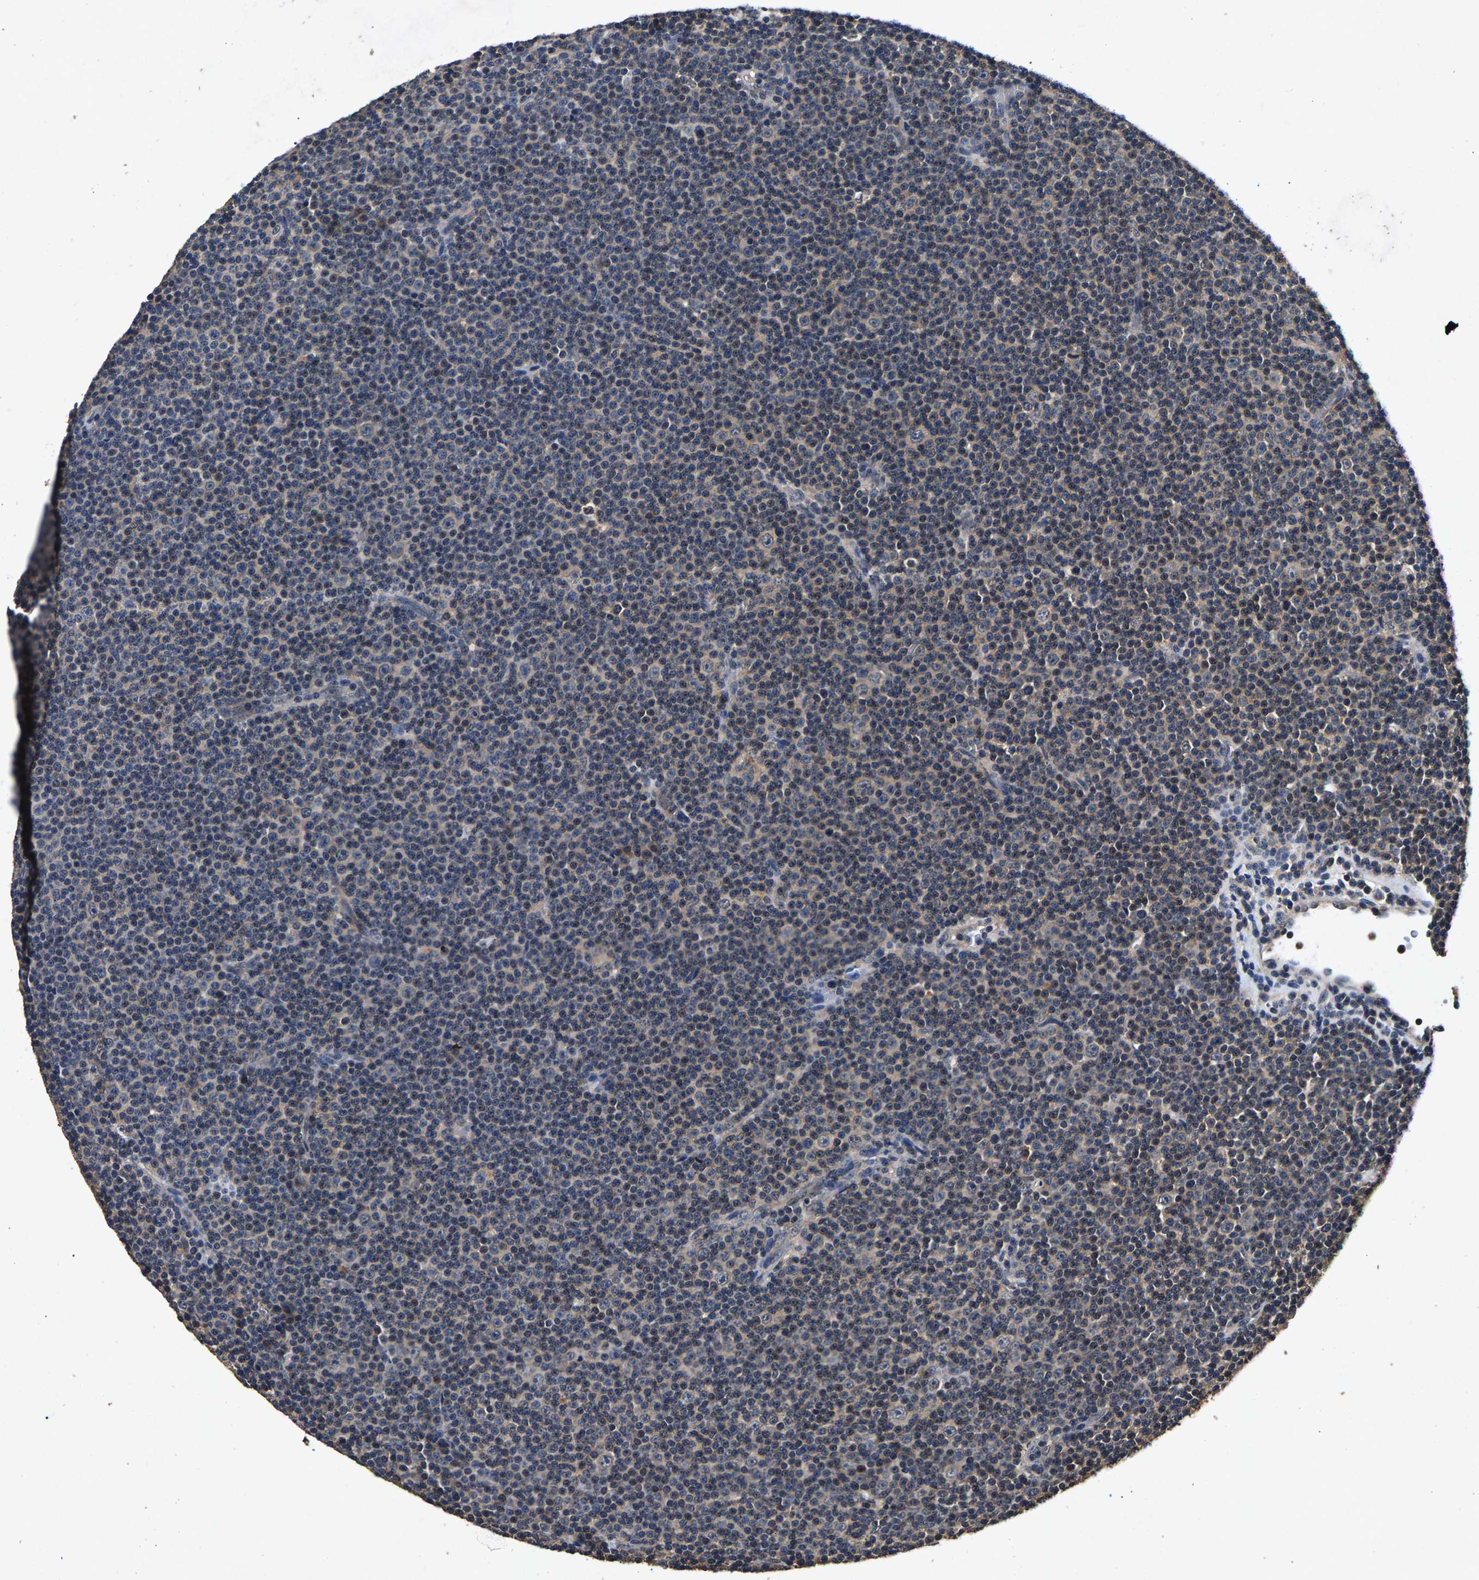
{"staining": {"intensity": "negative", "quantity": "none", "location": "none"}, "tissue": "lymphoma", "cell_type": "Tumor cells", "image_type": "cancer", "snomed": [{"axis": "morphology", "description": "Malignant lymphoma, non-Hodgkin's type, Low grade"}, {"axis": "topography", "description": "Lymph node"}], "caption": "There is no significant staining in tumor cells of malignant lymphoma, non-Hodgkin's type (low-grade). (DAB (3,3'-diaminobenzidine) IHC, high magnification).", "gene": "PPP1CC", "patient": {"sex": "female", "age": 67}}